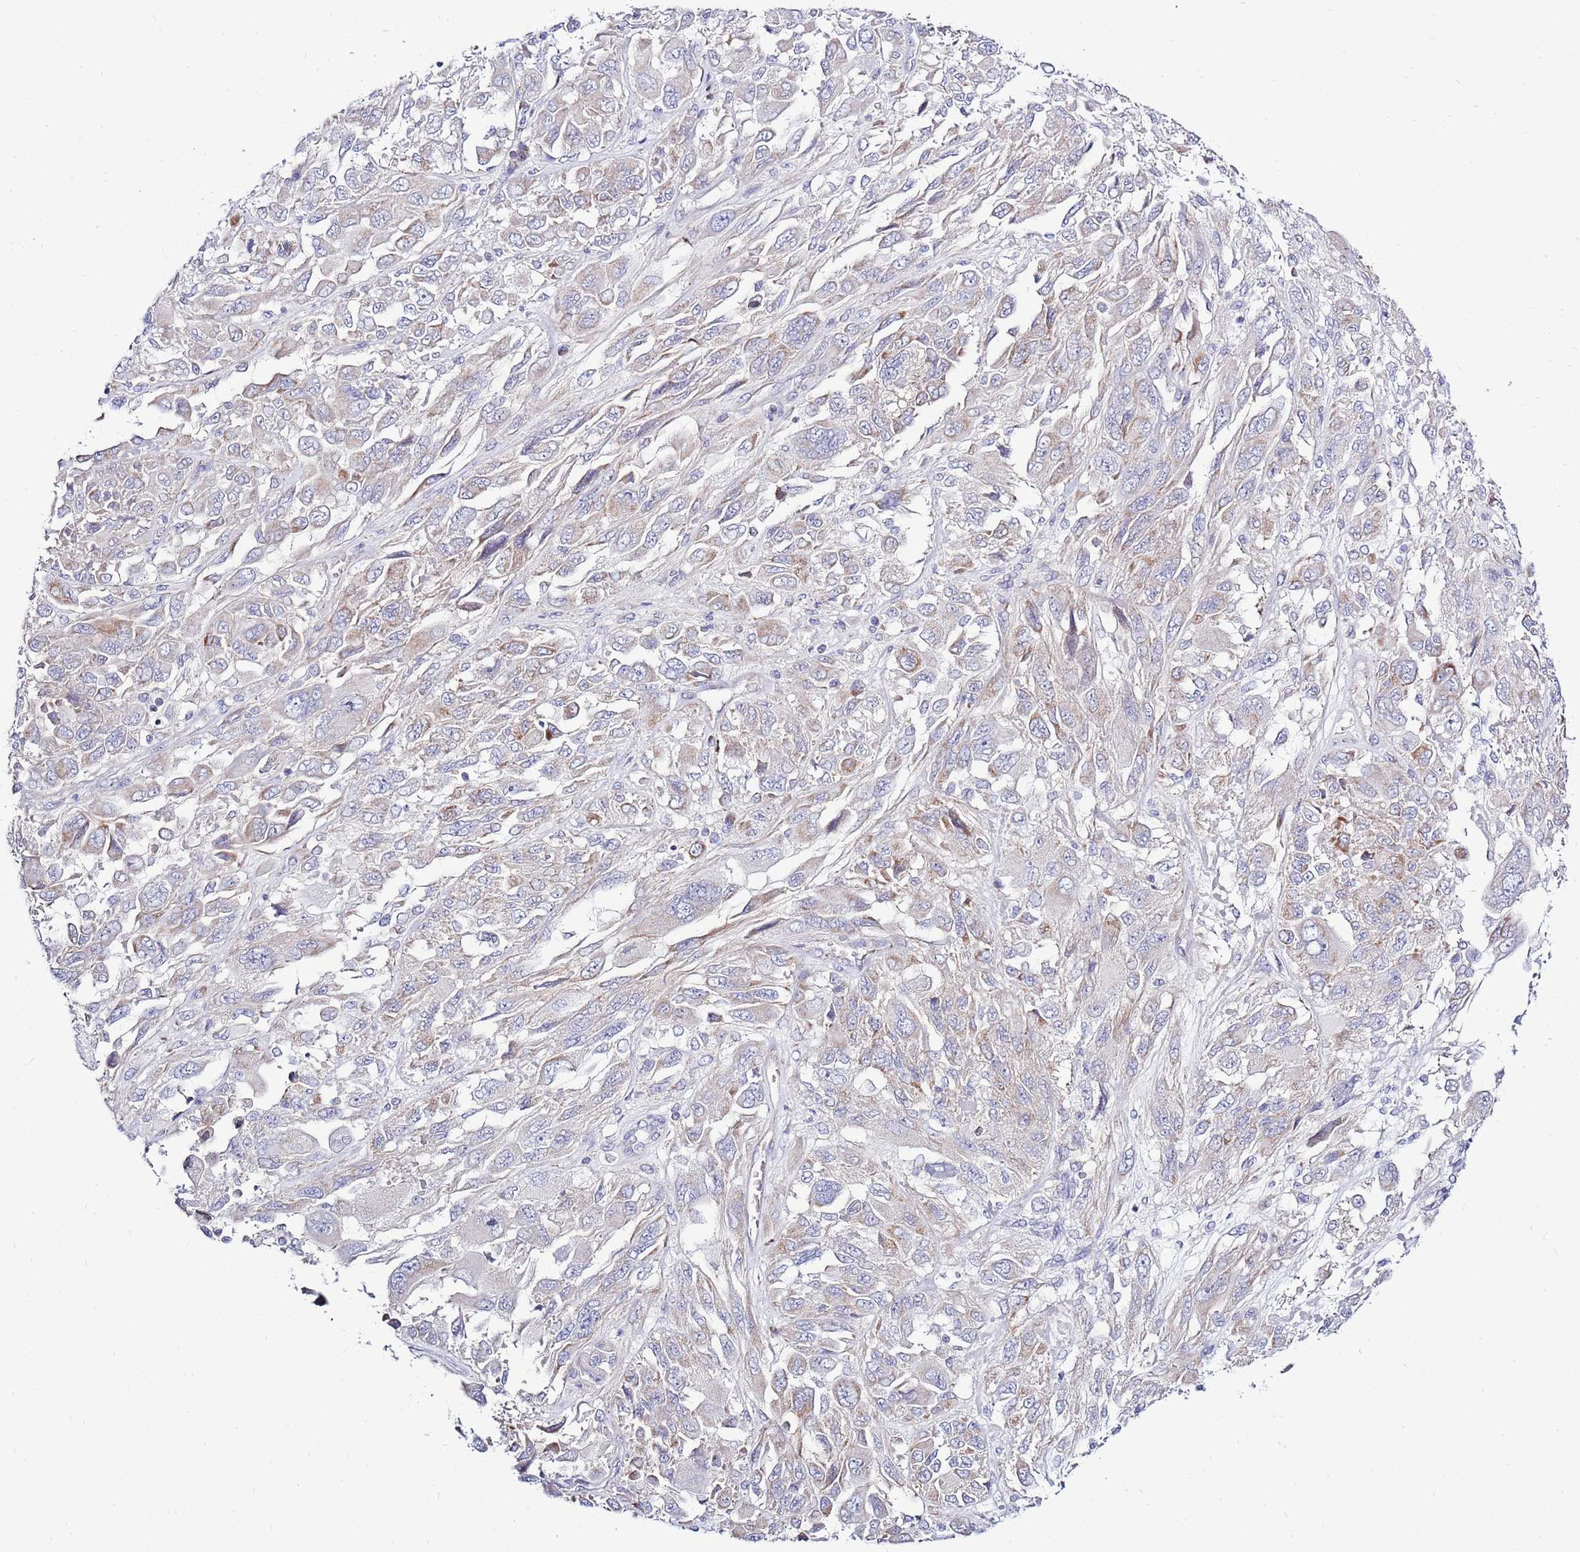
{"staining": {"intensity": "negative", "quantity": "none", "location": "none"}, "tissue": "melanoma", "cell_type": "Tumor cells", "image_type": "cancer", "snomed": [{"axis": "morphology", "description": "Malignant melanoma, NOS"}, {"axis": "topography", "description": "Skin"}], "caption": "An IHC histopathology image of malignant melanoma is shown. There is no staining in tumor cells of malignant melanoma.", "gene": "IGF1R", "patient": {"sex": "female", "age": 91}}